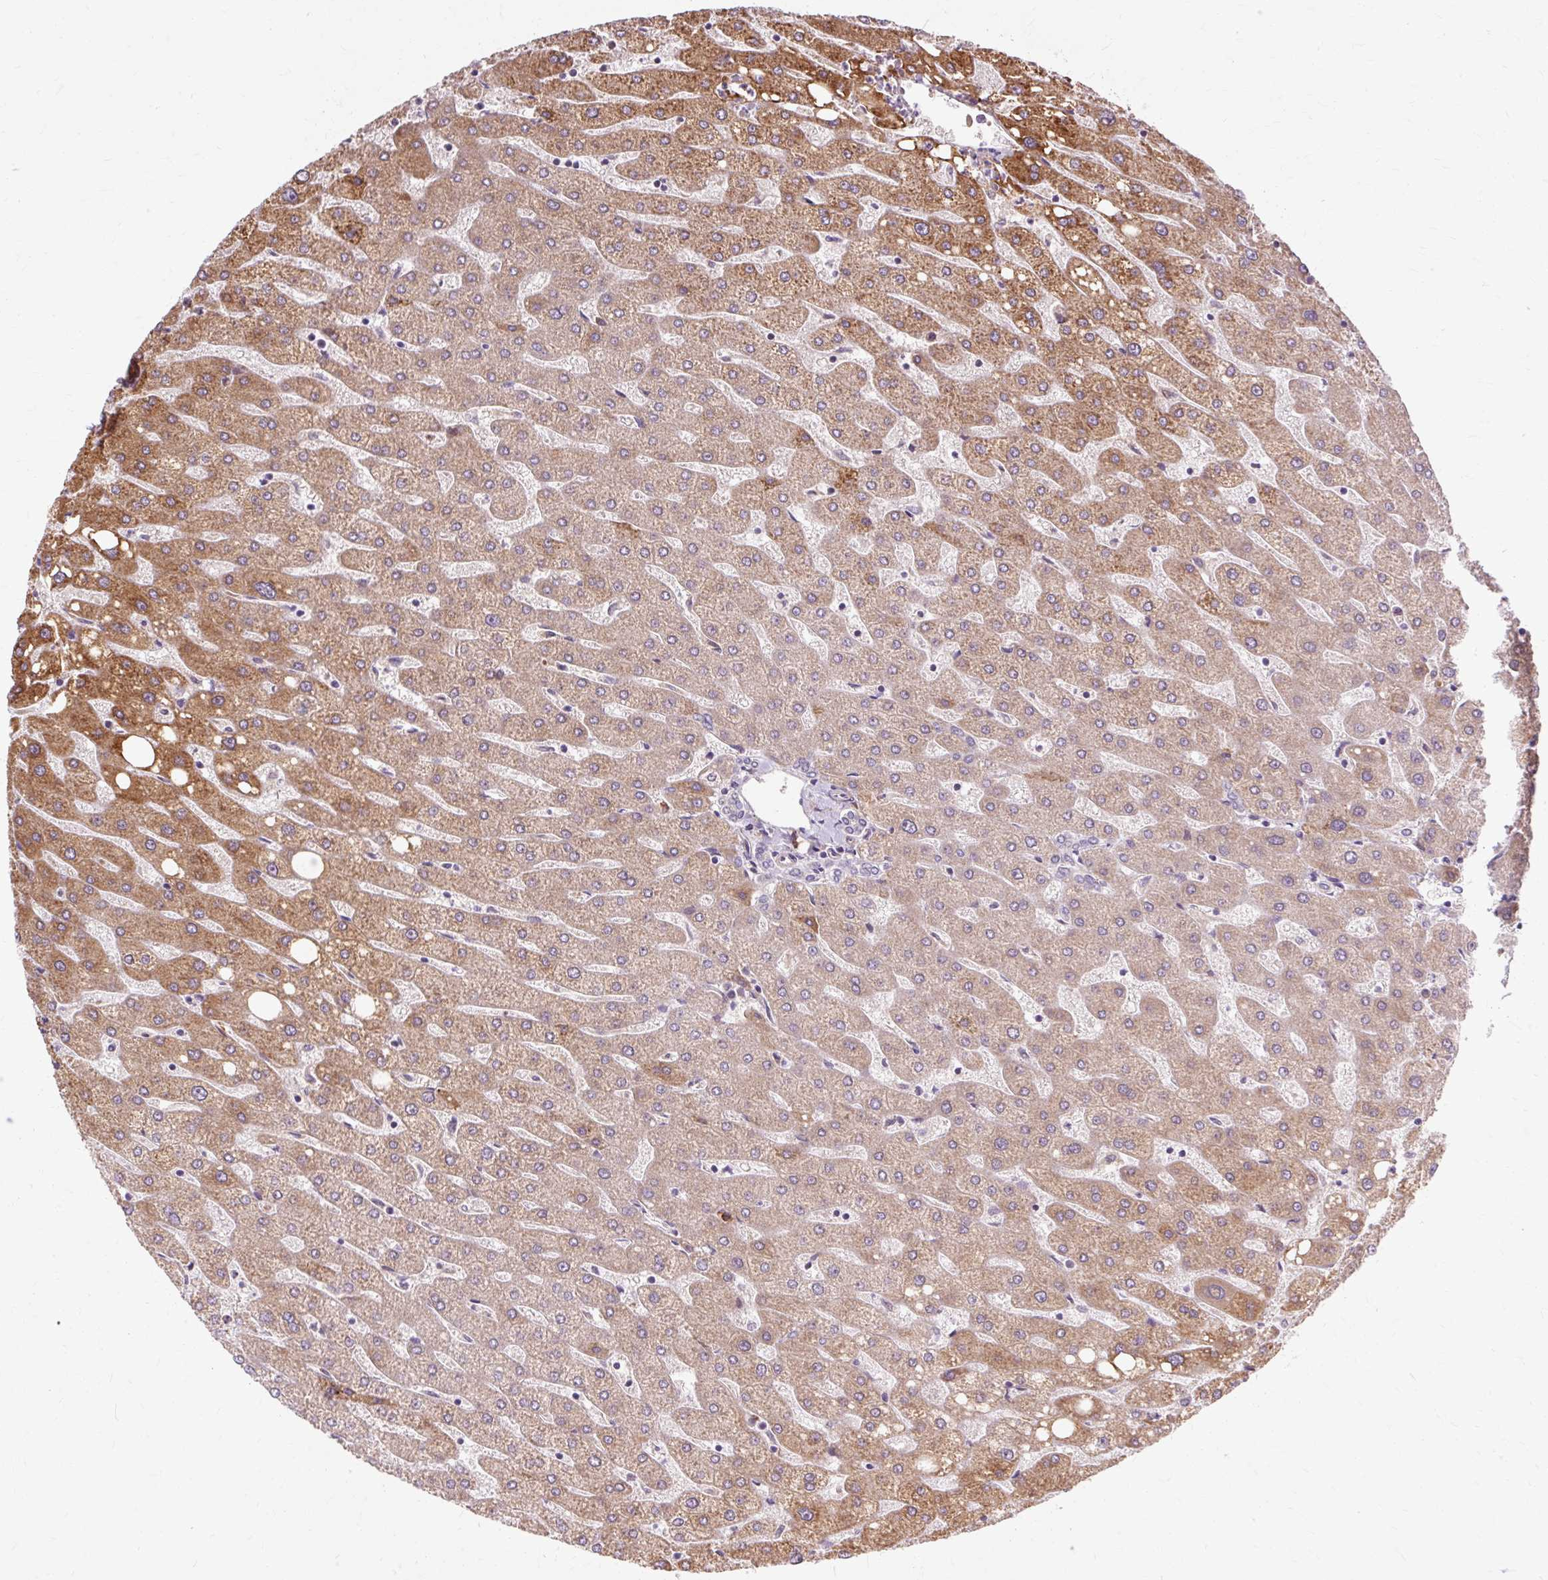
{"staining": {"intensity": "negative", "quantity": "none", "location": "none"}, "tissue": "liver", "cell_type": "Cholangiocytes", "image_type": "normal", "snomed": [{"axis": "morphology", "description": "Normal tissue, NOS"}, {"axis": "topography", "description": "Liver"}], "caption": "High power microscopy histopathology image of an IHC photomicrograph of benign liver, revealing no significant expression in cholangiocytes. (DAB immunohistochemistry visualized using brightfield microscopy, high magnification).", "gene": "GEMIN2", "patient": {"sex": "male", "age": 67}}